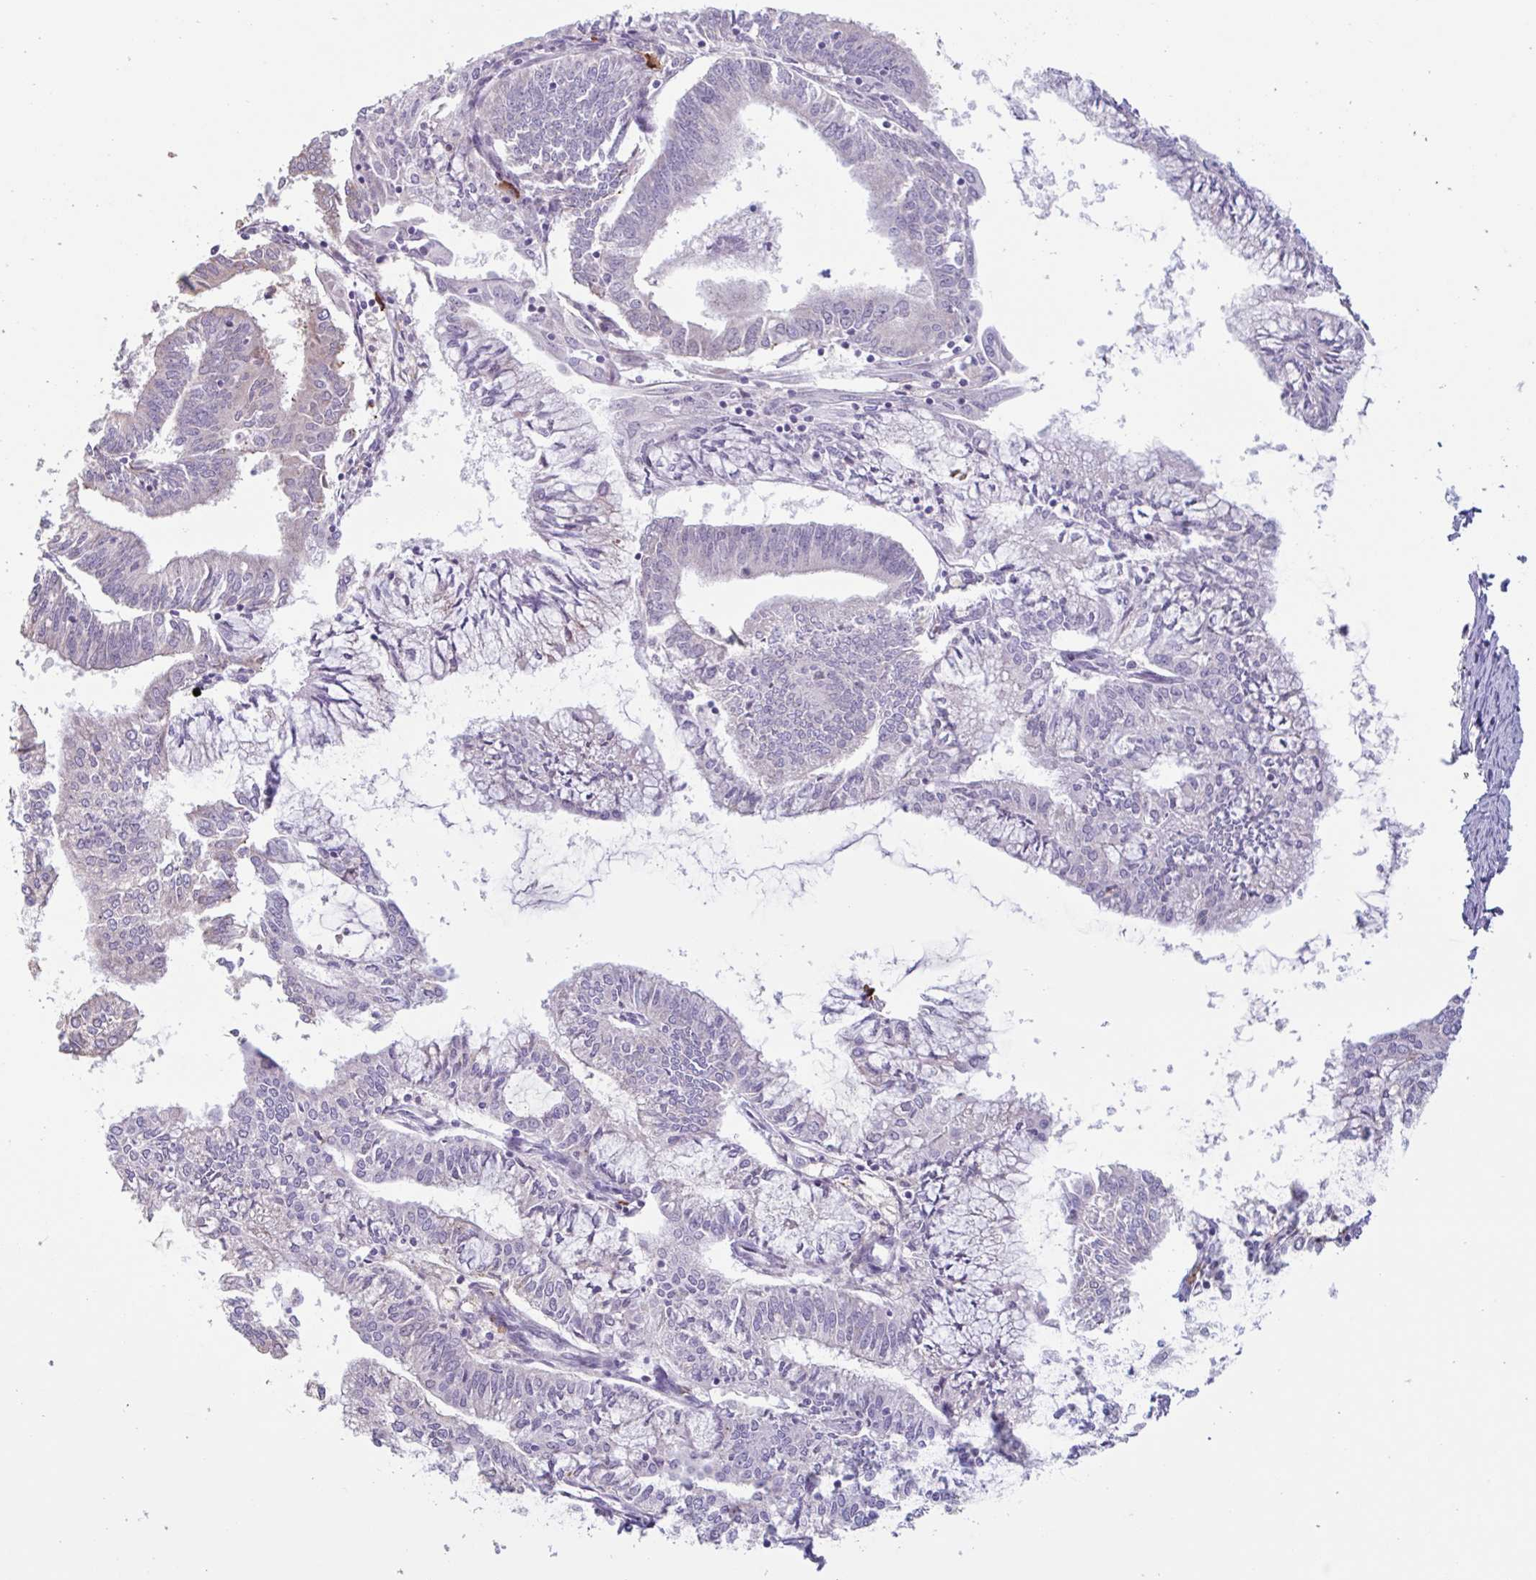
{"staining": {"intensity": "negative", "quantity": "none", "location": "none"}, "tissue": "endometrial cancer", "cell_type": "Tumor cells", "image_type": "cancer", "snomed": [{"axis": "morphology", "description": "Adenocarcinoma, NOS"}, {"axis": "topography", "description": "Endometrium"}], "caption": "Tumor cells show no significant protein staining in endometrial adenocarcinoma.", "gene": "TAF1D", "patient": {"sex": "female", "age": 61}}